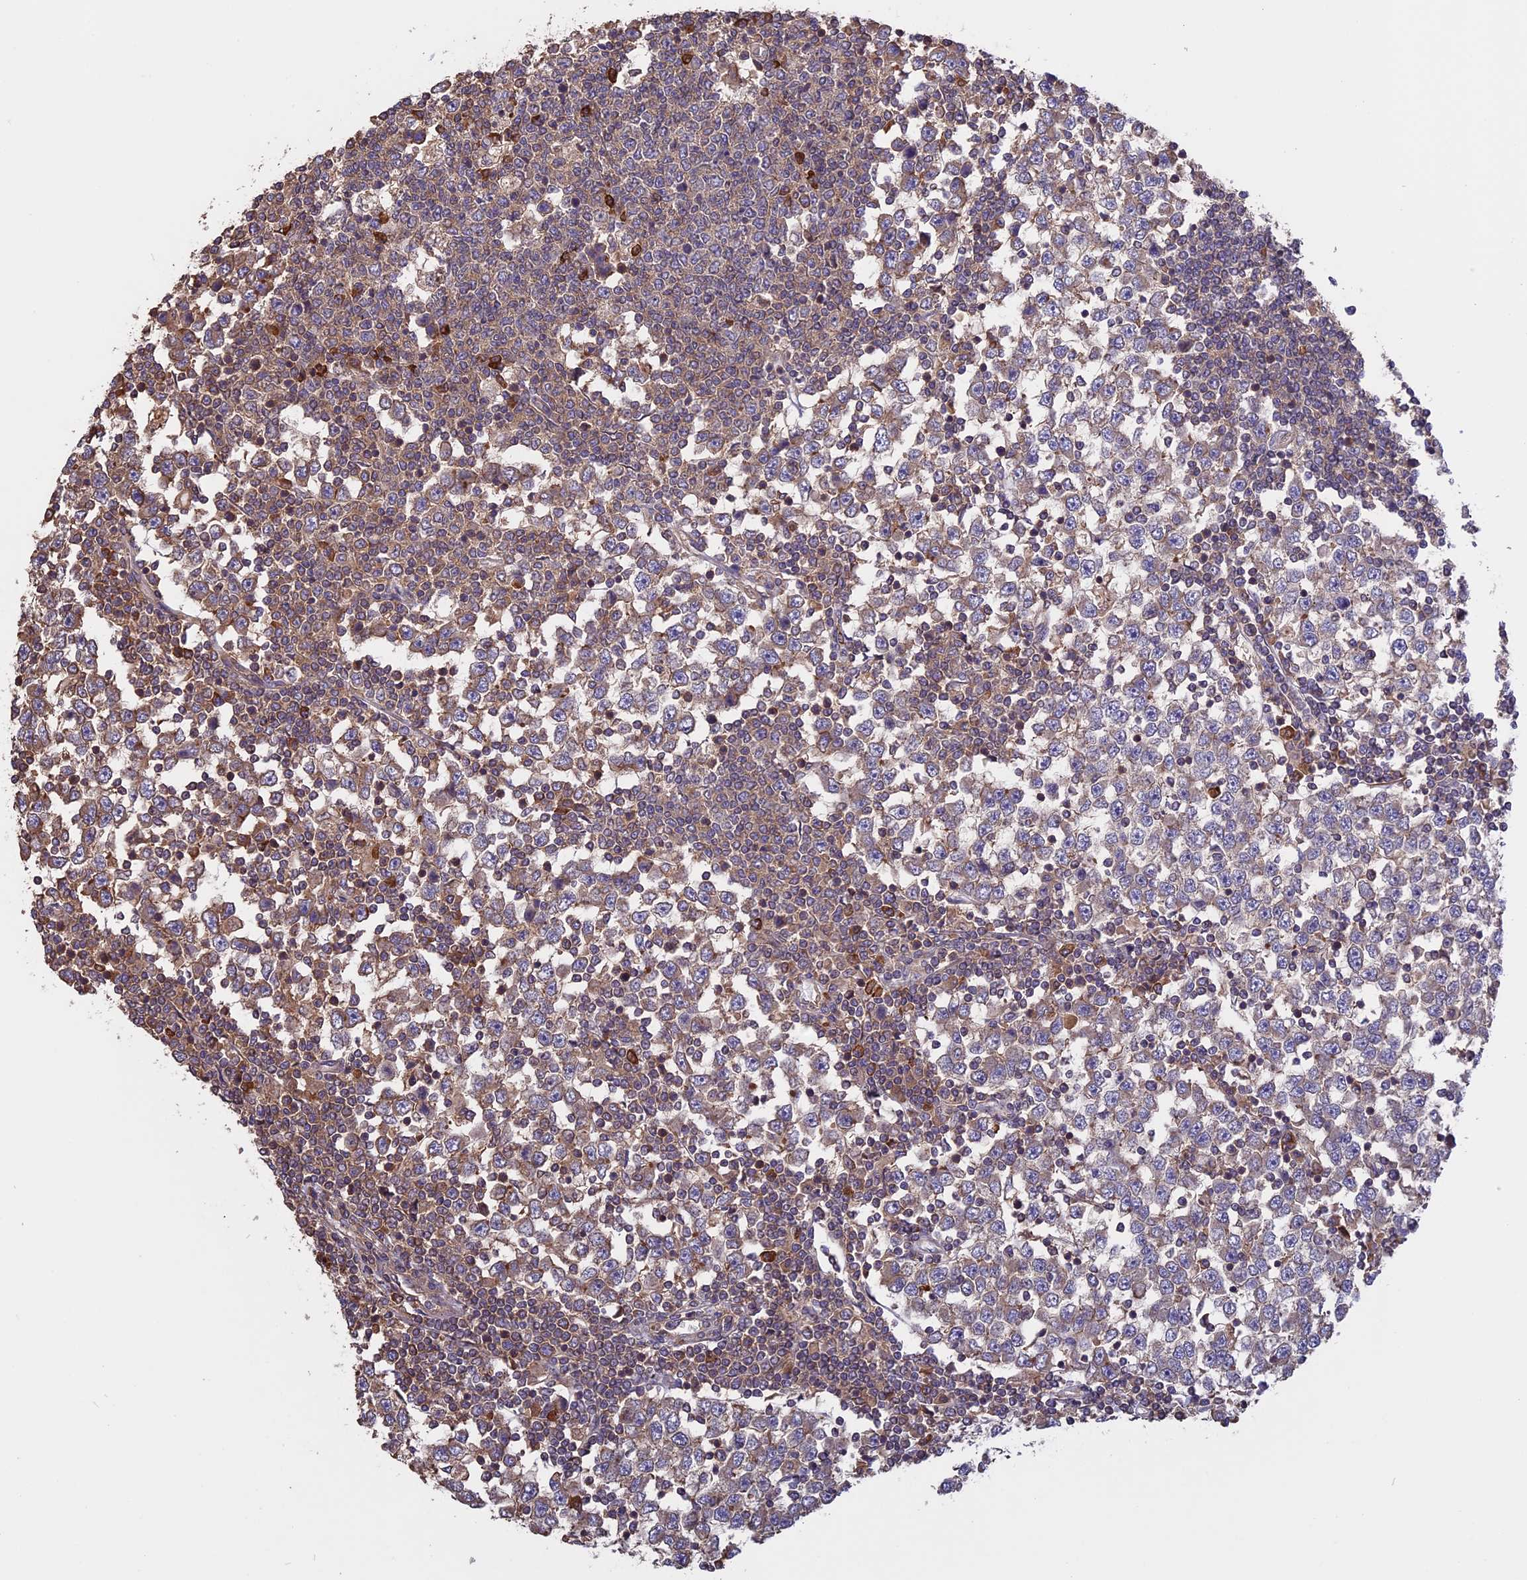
{"staining": {"intensity": "weak", "quantity": "25%-75%", "location": "cytoplasmic/membranous"}, "tissue": "testis cancer", "cell_type": "Tumor cells", "image_type": "cancer", "snomed": [{"axis": "morphology", "description": "Seminoma, NOS"}, {"axis": "topography", "description": "Testis"}], "caption": "This is an image of immunohistochemistry staining of testis seminoma, which shows weak positivity in the cytoplasmic/membranous of tumor cells.", "gene": "GAS8", "patient": {"sex": "male", "age": 65}}